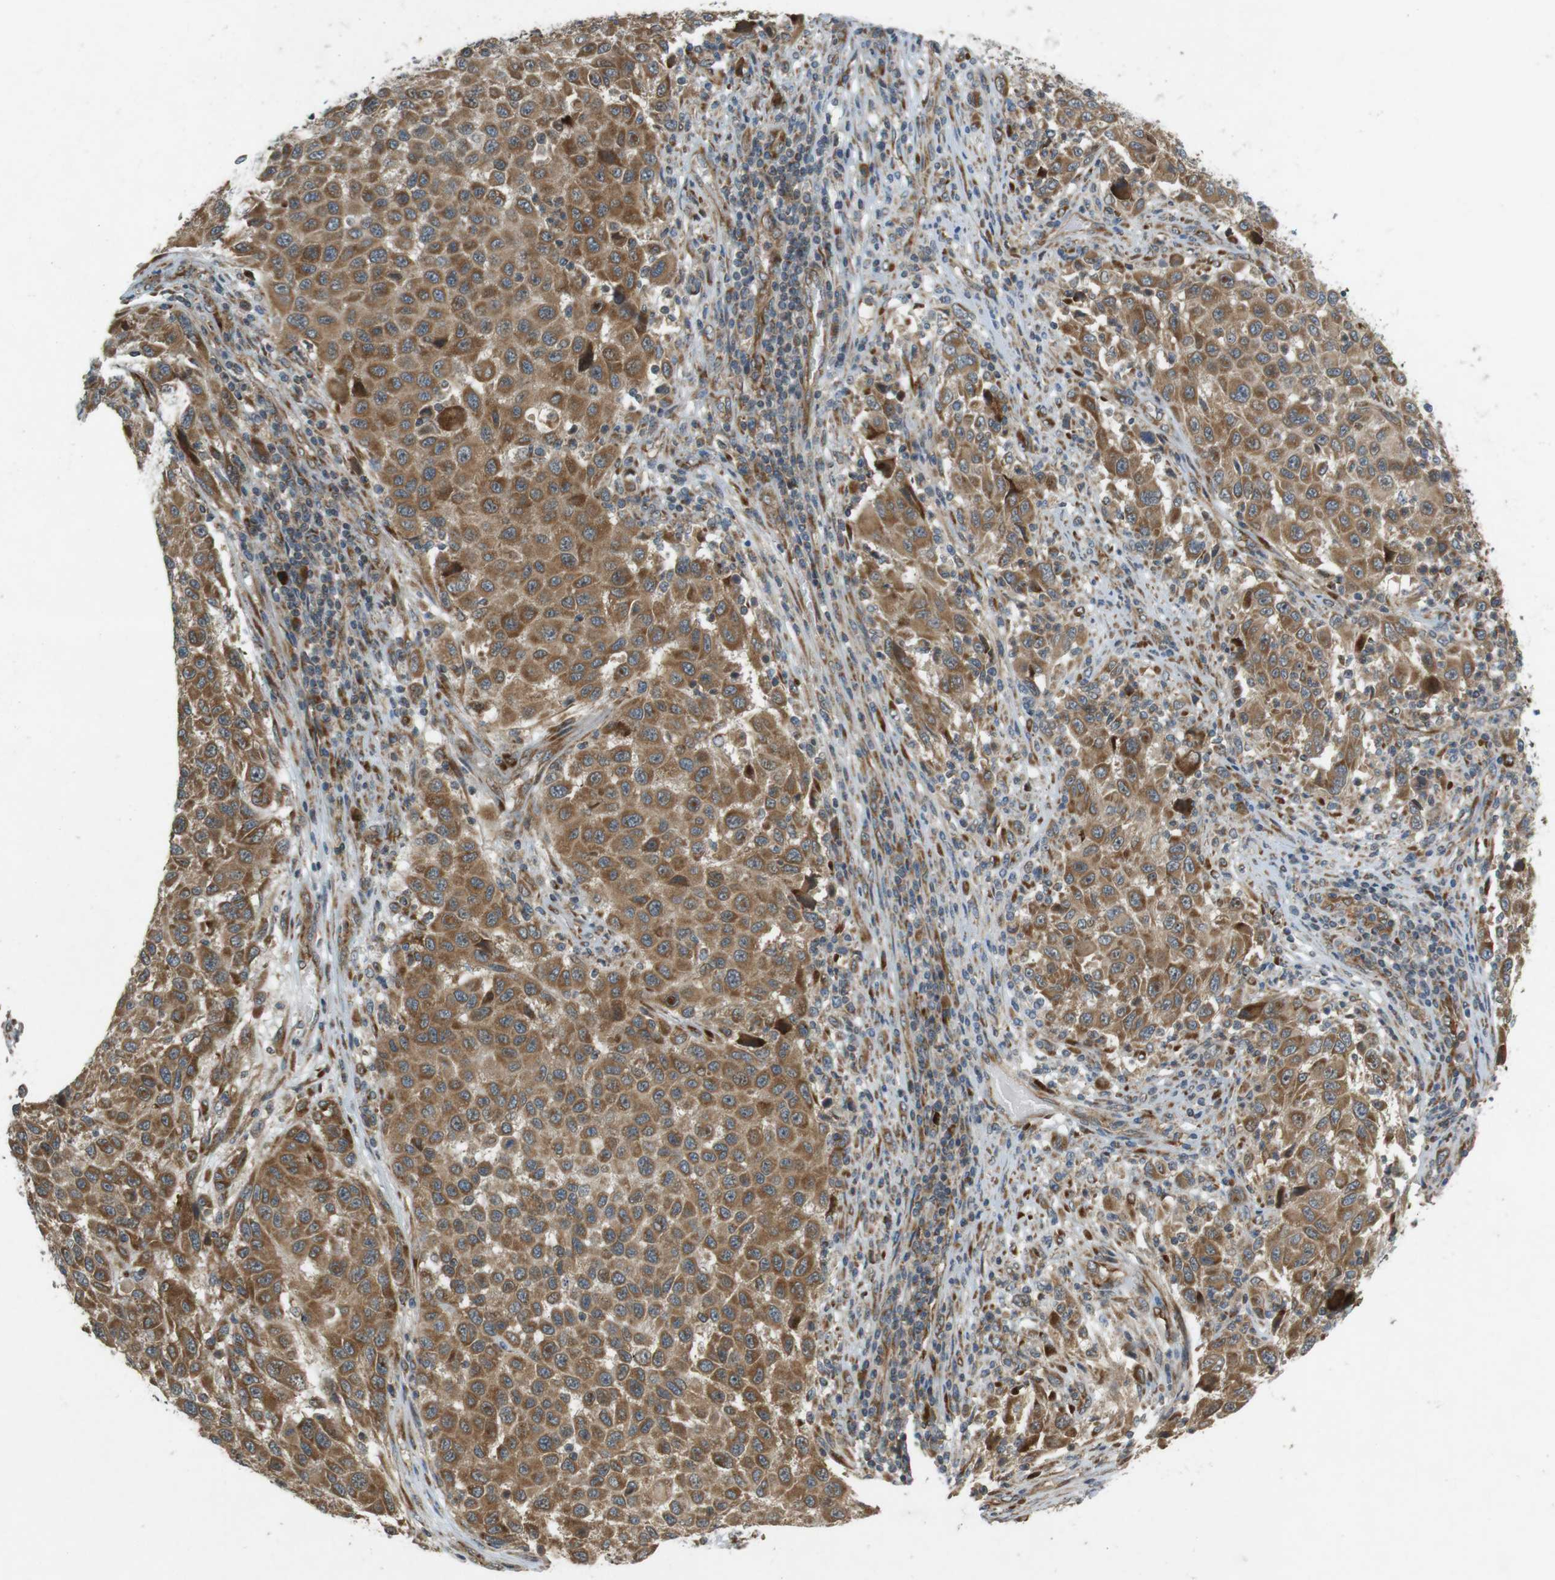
{"staining": {"intensity": "moderate", "quantity": ">75%", "location": "cytoplasmic/membranous"}, "tissue": "melanoma", "cell_type": "Tumor cells", "image_type": "cancer", "snomed": [{"axis": "morphology", "description": "Malignant melanoma, Metastatic site"}, {"axis": "topography", "description": "Lymph node"}], "caption": "The histopathology image exhibits immunohistochemical staining of melanoma. There is moderate cytoplasmic/membranous positivity is seen in about >75% of tumor cells.", "gene": "SLC41A1", "patient": {"sex": "male", "age": 61}}